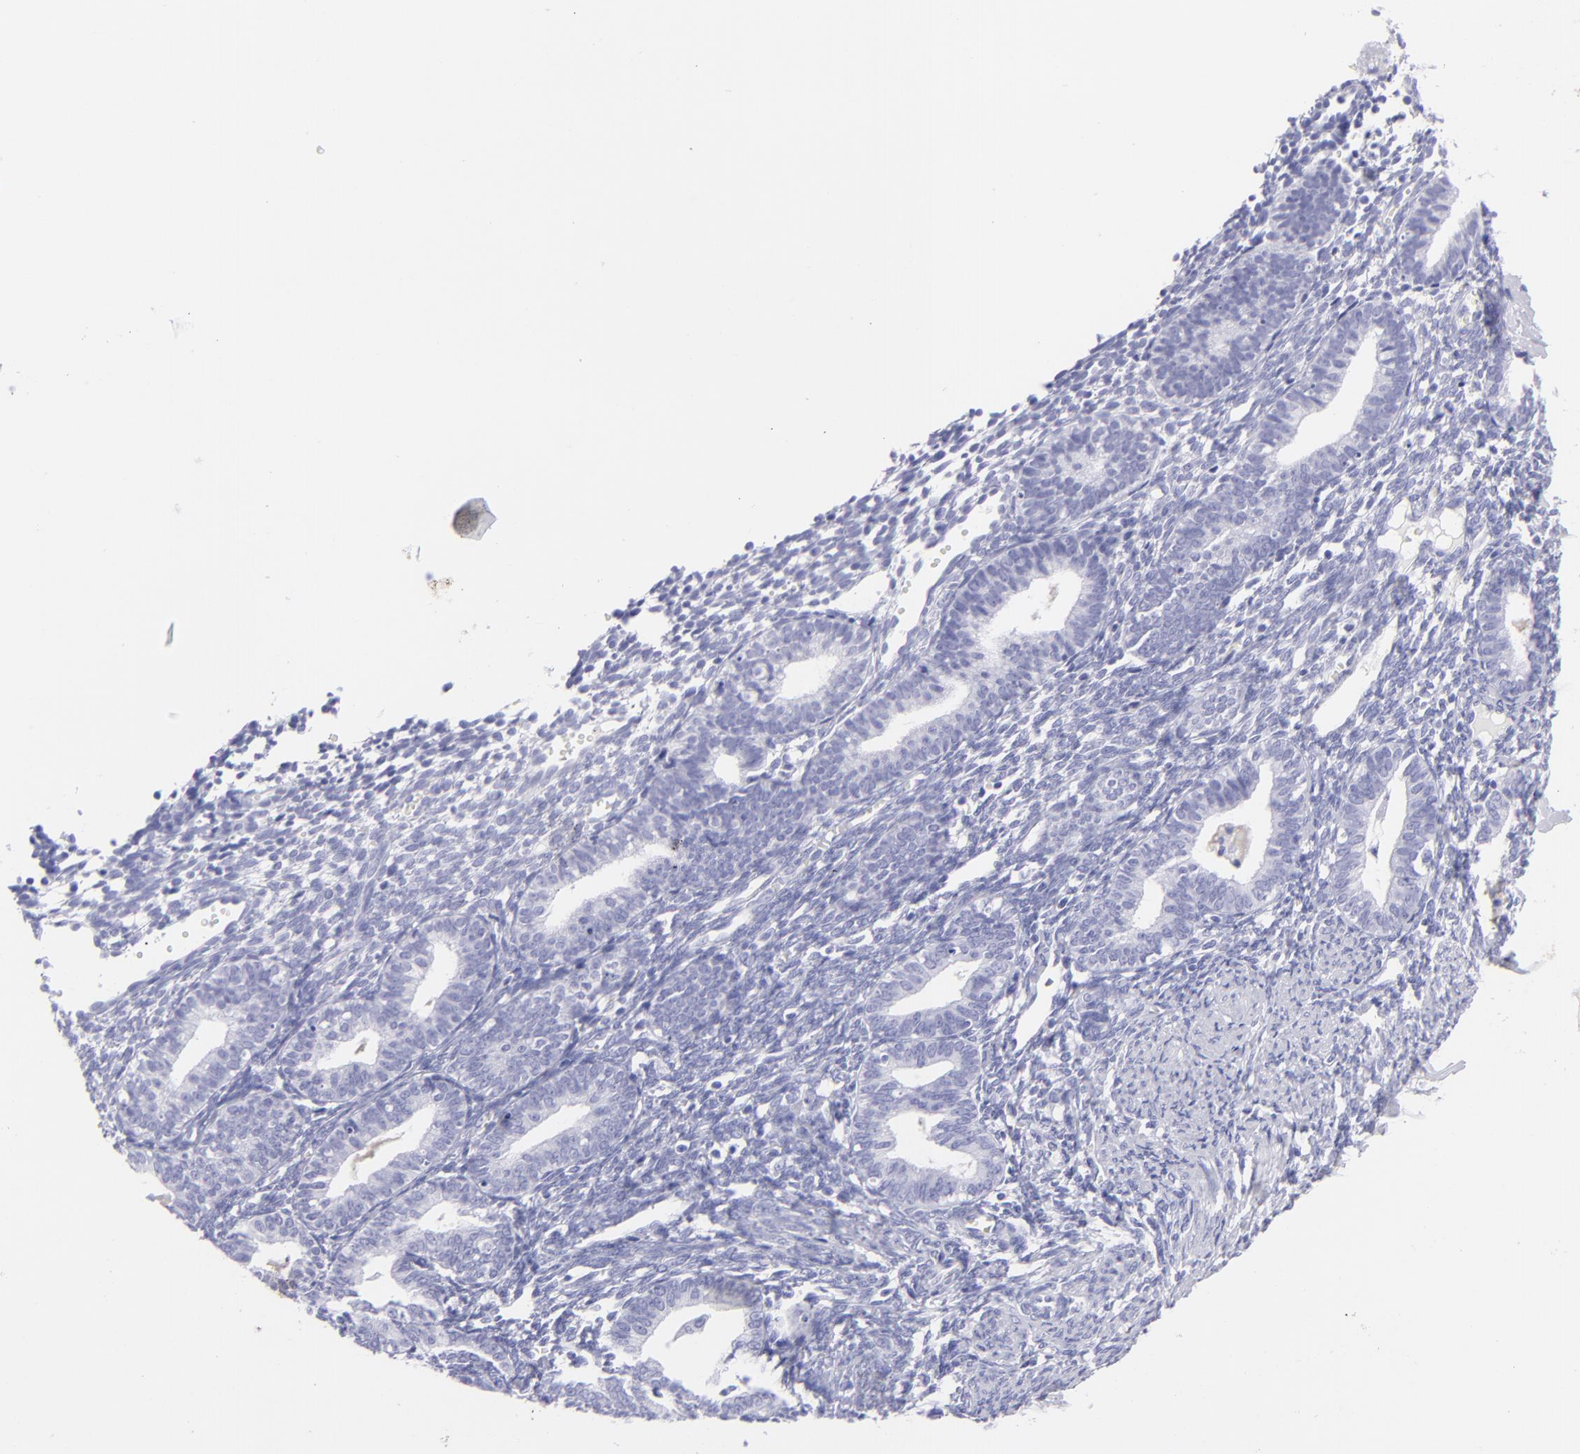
{"staining": {"intensity": "negative", "quantity": "none", "location": "none"}, "tissue": "endometrium", "cell_type": "Cells in endometrial stroma", "image_type": "normal", "snomed": [{"axis": "morphology", "description": "Normal tissue, NOS"}, {"axis": "topography", "description": "Endometrium"}], "caption": "Immunohistochemistry histopathology image of normal endometrium: human endometrium stained with DAB (3,3'-diaminobenzidine) displays no significant protein staining in cells in endometrial stroma. (DAB immunohistochemistry, high magnification).", "gene": "SLC1A2", "patient": {"sex": "female", "age": 61}}